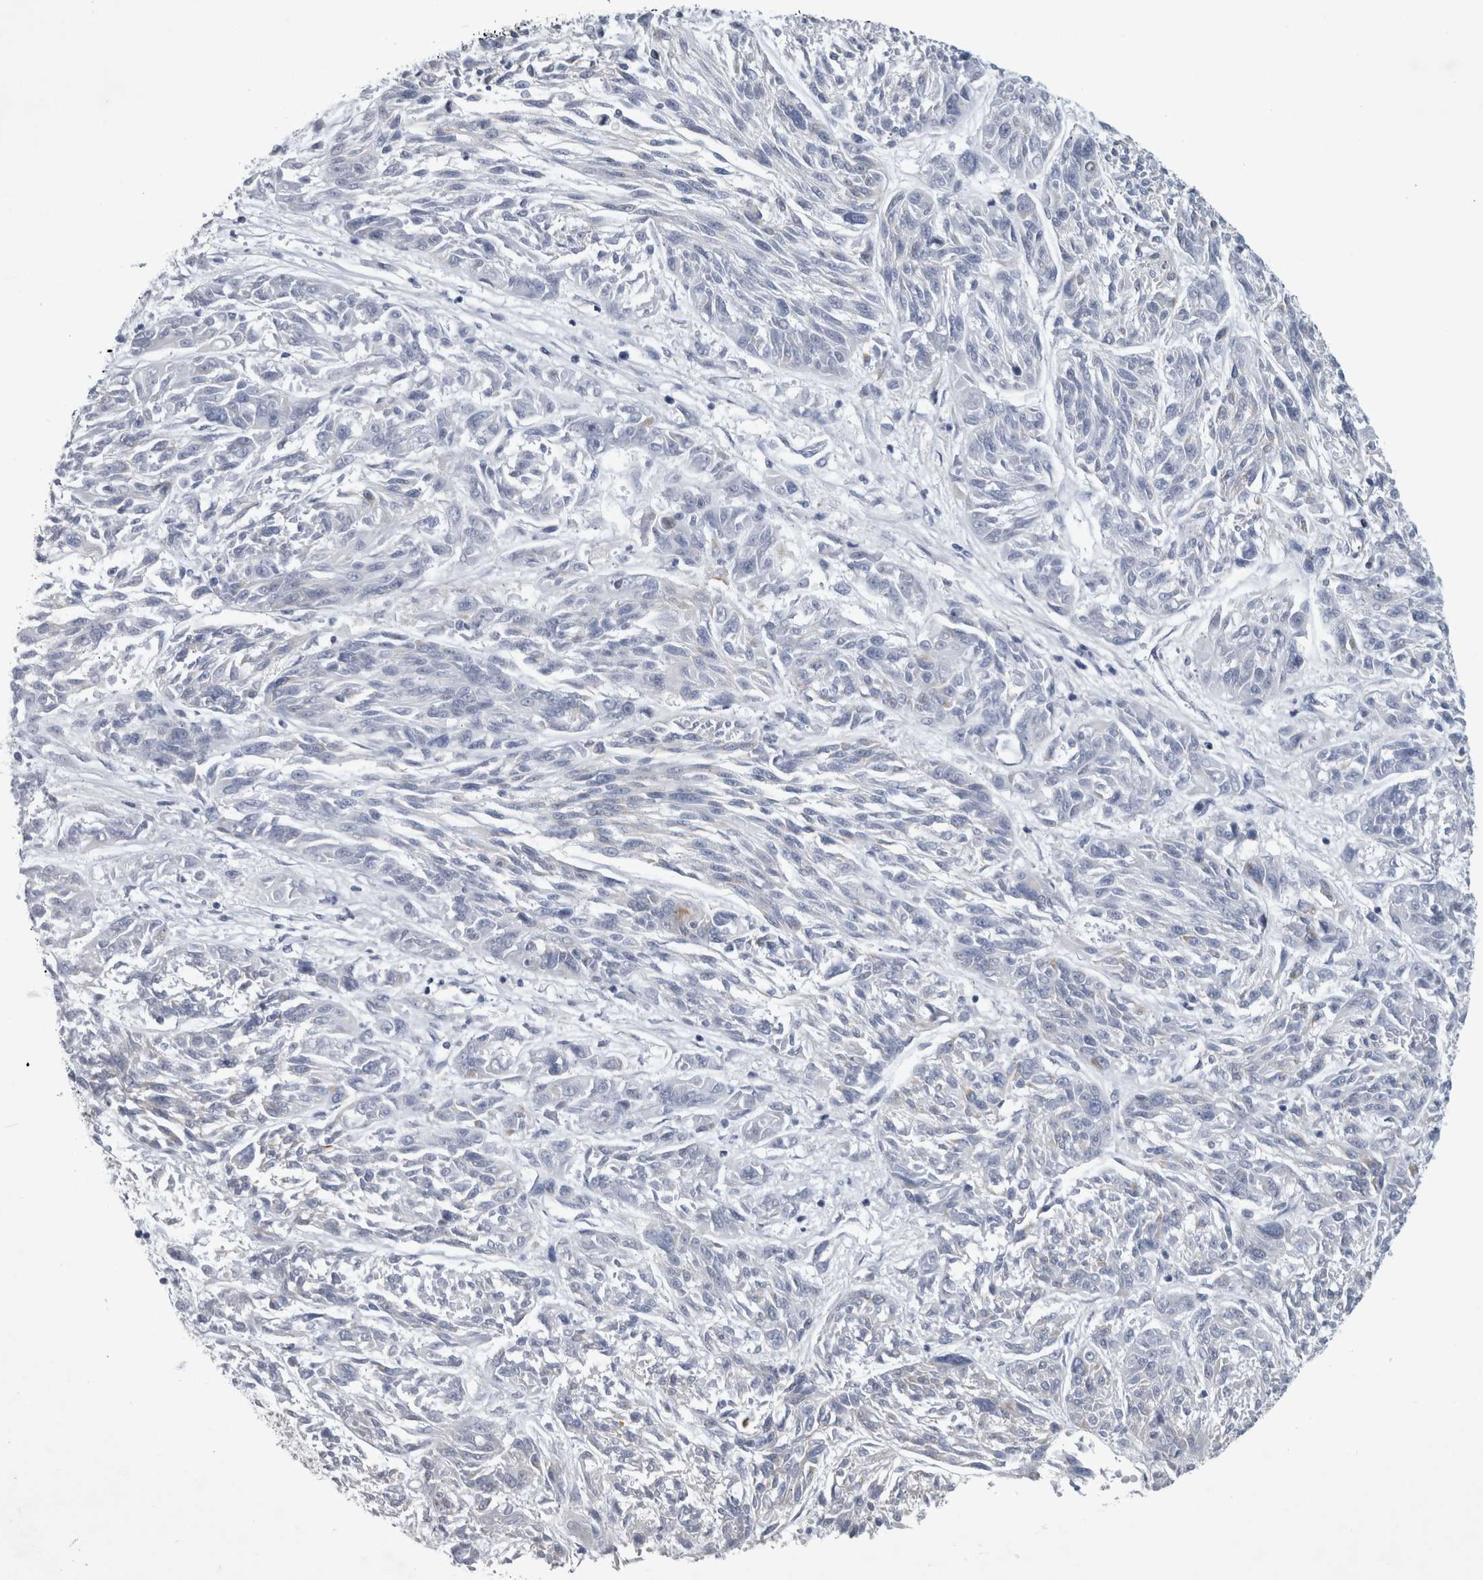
{"staining": {"intensity": "negative", "quantity": "none", "location": "none"}, "tissue": "melanoma", "cell_type": "Tumor cells", "image_type": "cancer", "snomed": [{"axis": "morphology", "description": "Malignant melanoma, NOS"}, {"axis": "topography", "description": "Skin"}], "caption": "Protein analysis of malignant melanoma displays no significant staining in tumor cells.", "gene": "FXYD7", "patient": {"sex": "male", "age": 53}}